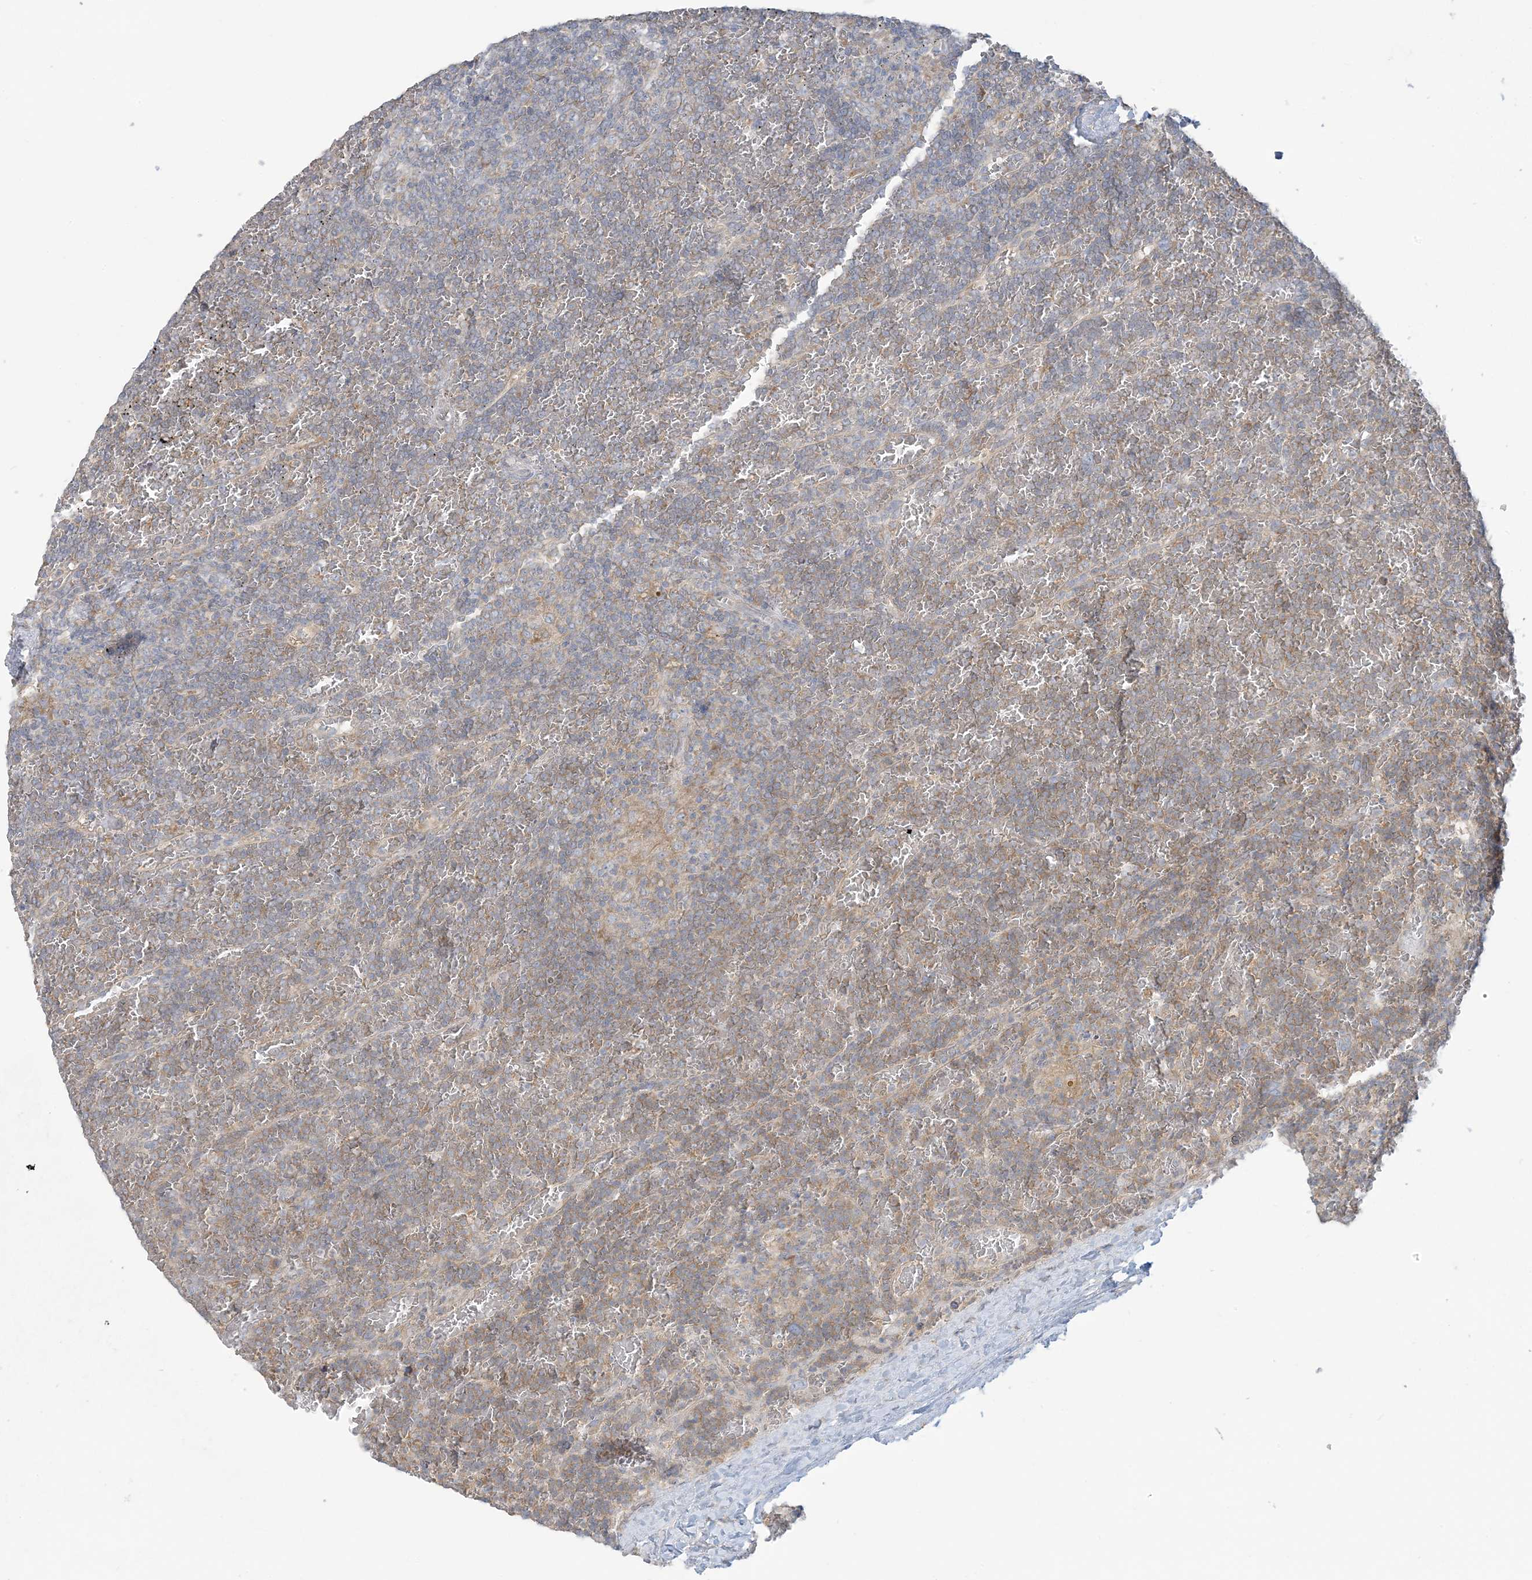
{"staining": {"intensity": "moderate", "quantity": "<25%", "location": "cytoplasmic/membranous"}, "tissue": "lymphoma", "cell_type": "Tumor cells", "image_type": "cancer", "snomed": [{"axis": "morphology", "description": "Malignant lymphoma, non-Hodgkin's type, Low grade"}, {"axis": "topography", "description": "Spleen"}], "caption": "Tumor cells show low levels of moderate cytoplasmic/membranous staining in about <25% of cells in lymphoma. (brown staining indicates protein expression, while blue staining denotes nuclei).", "gene": "EEFSEC", "patient": {"sex": "female", "age": 19}}